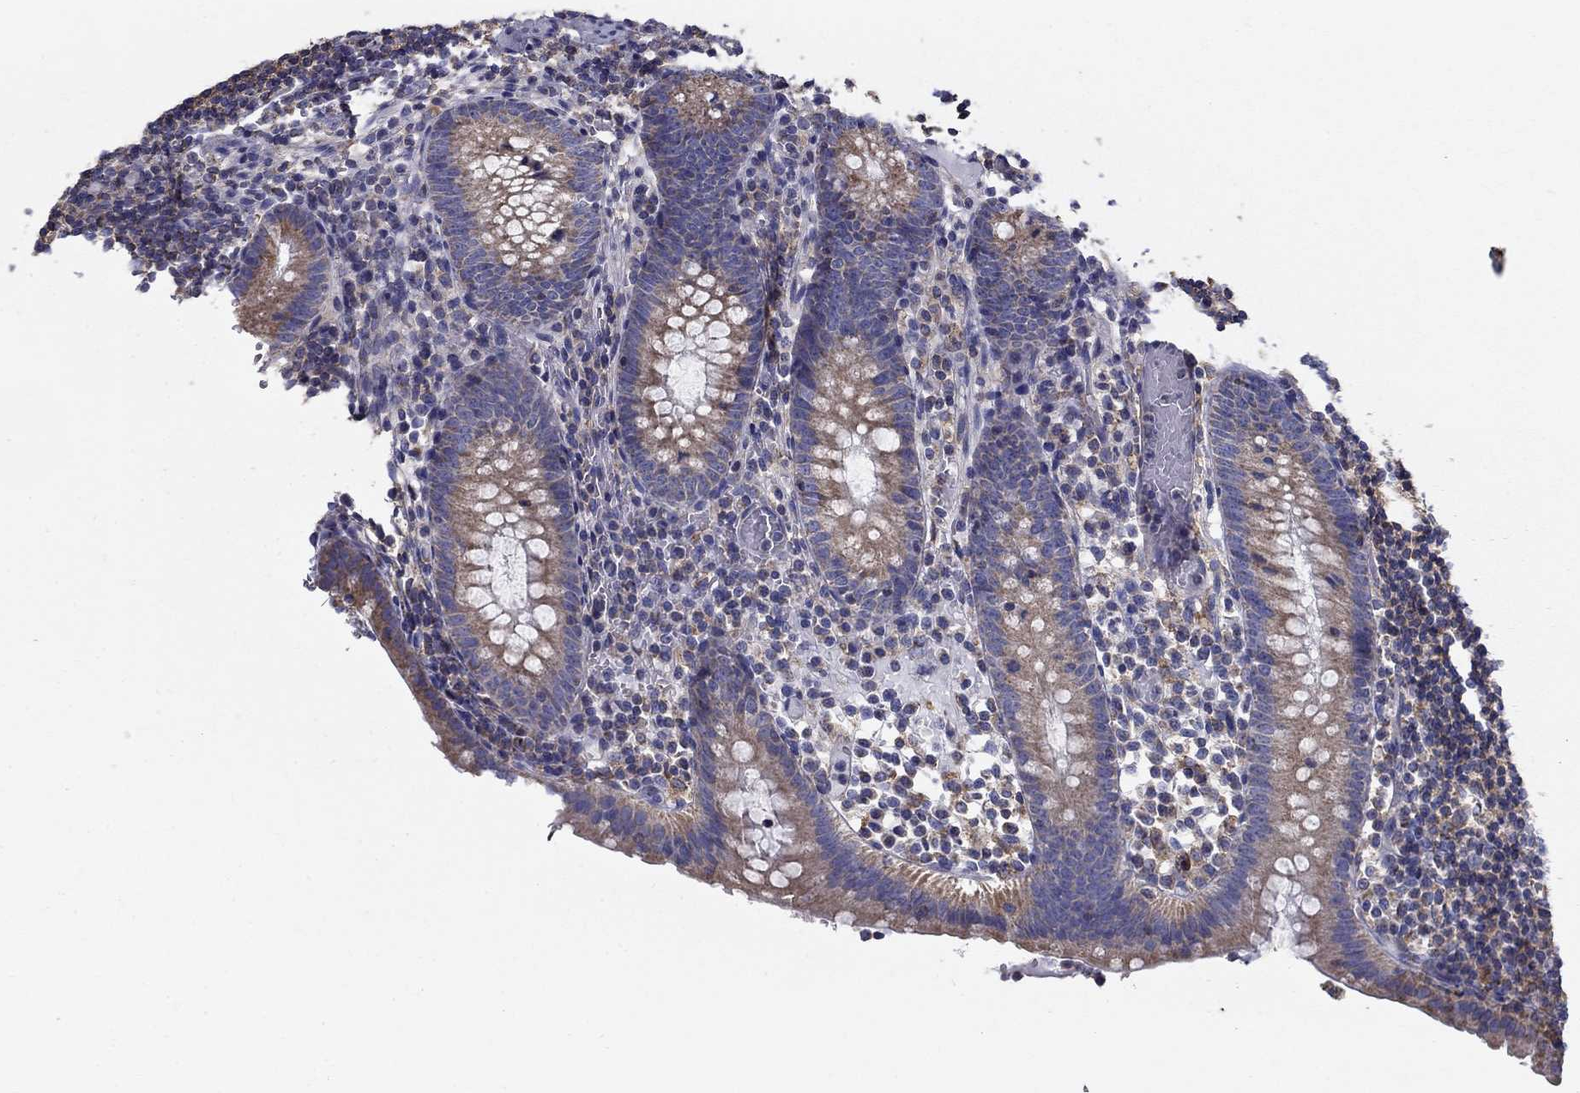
{"staining": {"intensity": "weak", "quantity": "25%-75%", "location": "cytoplasmic/membranous"}, "tissue": "appendix", "cell_type": "Glandular cells", "image_type": "normal", "snomed": [{"axis": "morphology", "description": "Normal tissue, NOS"}, {"axis": "topography", "description": "Appendix"}], "caption": "DAB (3,3'-diaminobenzidine) immunohistochemical staining of unremarkable appendix reveals weak cytoplasmic/membranous protein expression in approximately 25%-75% of glandular cells.", "gene": "NME5", "patient": {"sex": "female", "age": 40}}